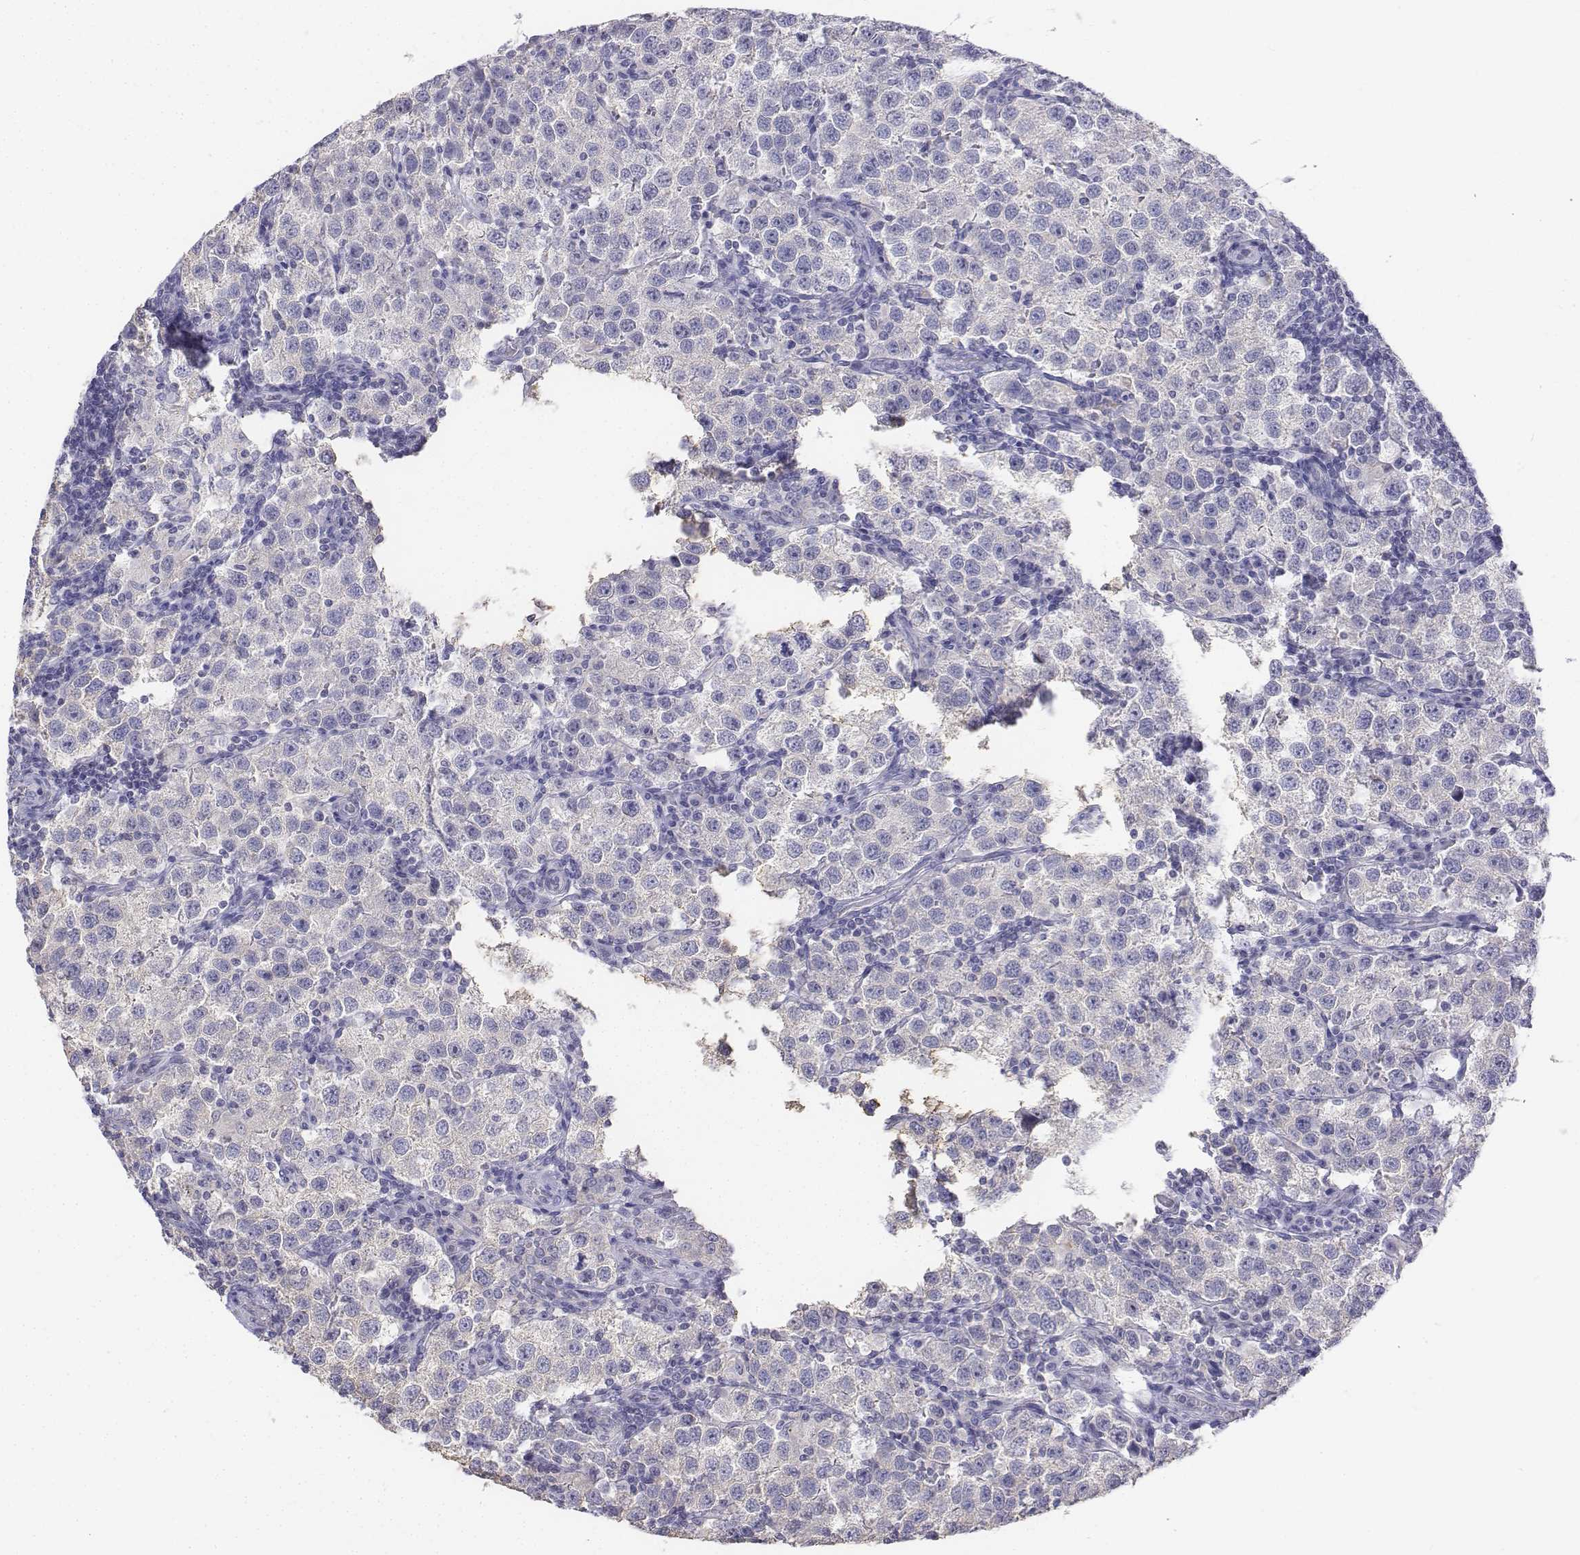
{"staining": {"intensity": "negative", "quantity": "none", "location": "none"}, "tissue": "testis cancer", "cell_type": "Tumor cells", "image_type": "cancer", "snomed": [{"axis": "morphology", "description": "Seminoma, NOS"}, {"axis": "topography", "description": "Testis"}], "caption": "This is an immunohistochemistry (IHC) image of human seminoma (testis). There is no positivity in tumor cells.", "gene": "LGSN", "patient": {"sex": "male", "age": 37}}